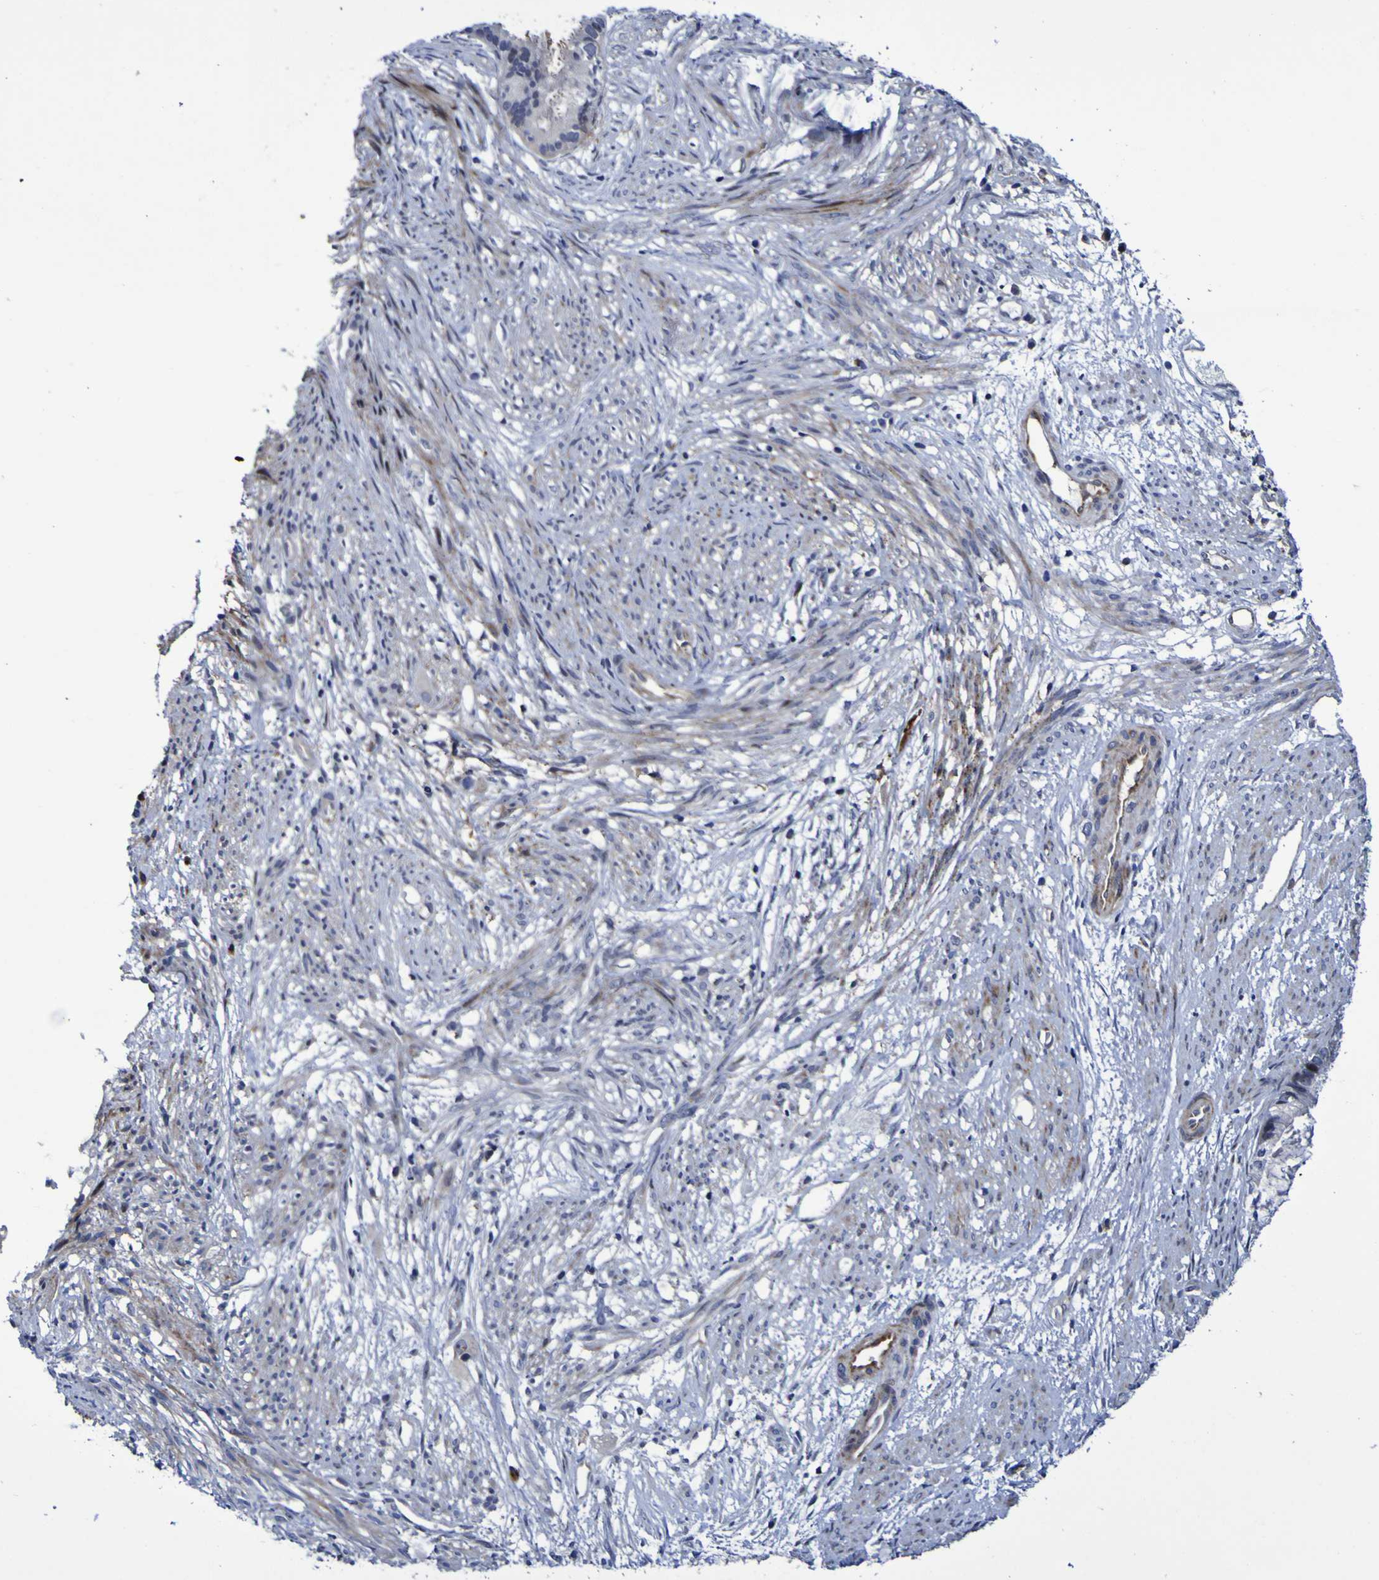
{"staining": {"intensity": "negative", "quantity": "none", "location": "none"}, "tissue": "cervical cancer", "cell_type": "Tumor cells", "image_type": "cancer", "snomed": [{"axis": "morphology", "description": "Normal tissue, NOS"}, {"axis": "morphology", "description": "Adenocarcinoma, NOS"}, {"axis": "topography", "description": "Cervix"}, {"axis": "topography", "description": "Endometrium"}], "caption": "A micrograph of cervical adenocarcinoma stained for a protein displays no brown staining in tumor cells. Brightfield microscopy of IHC stained with DAB (brown) and hematoxylin (blue), captured at high magnification.", "gene": "MGLL", "patient": {"sex": "female", "age": 86}}